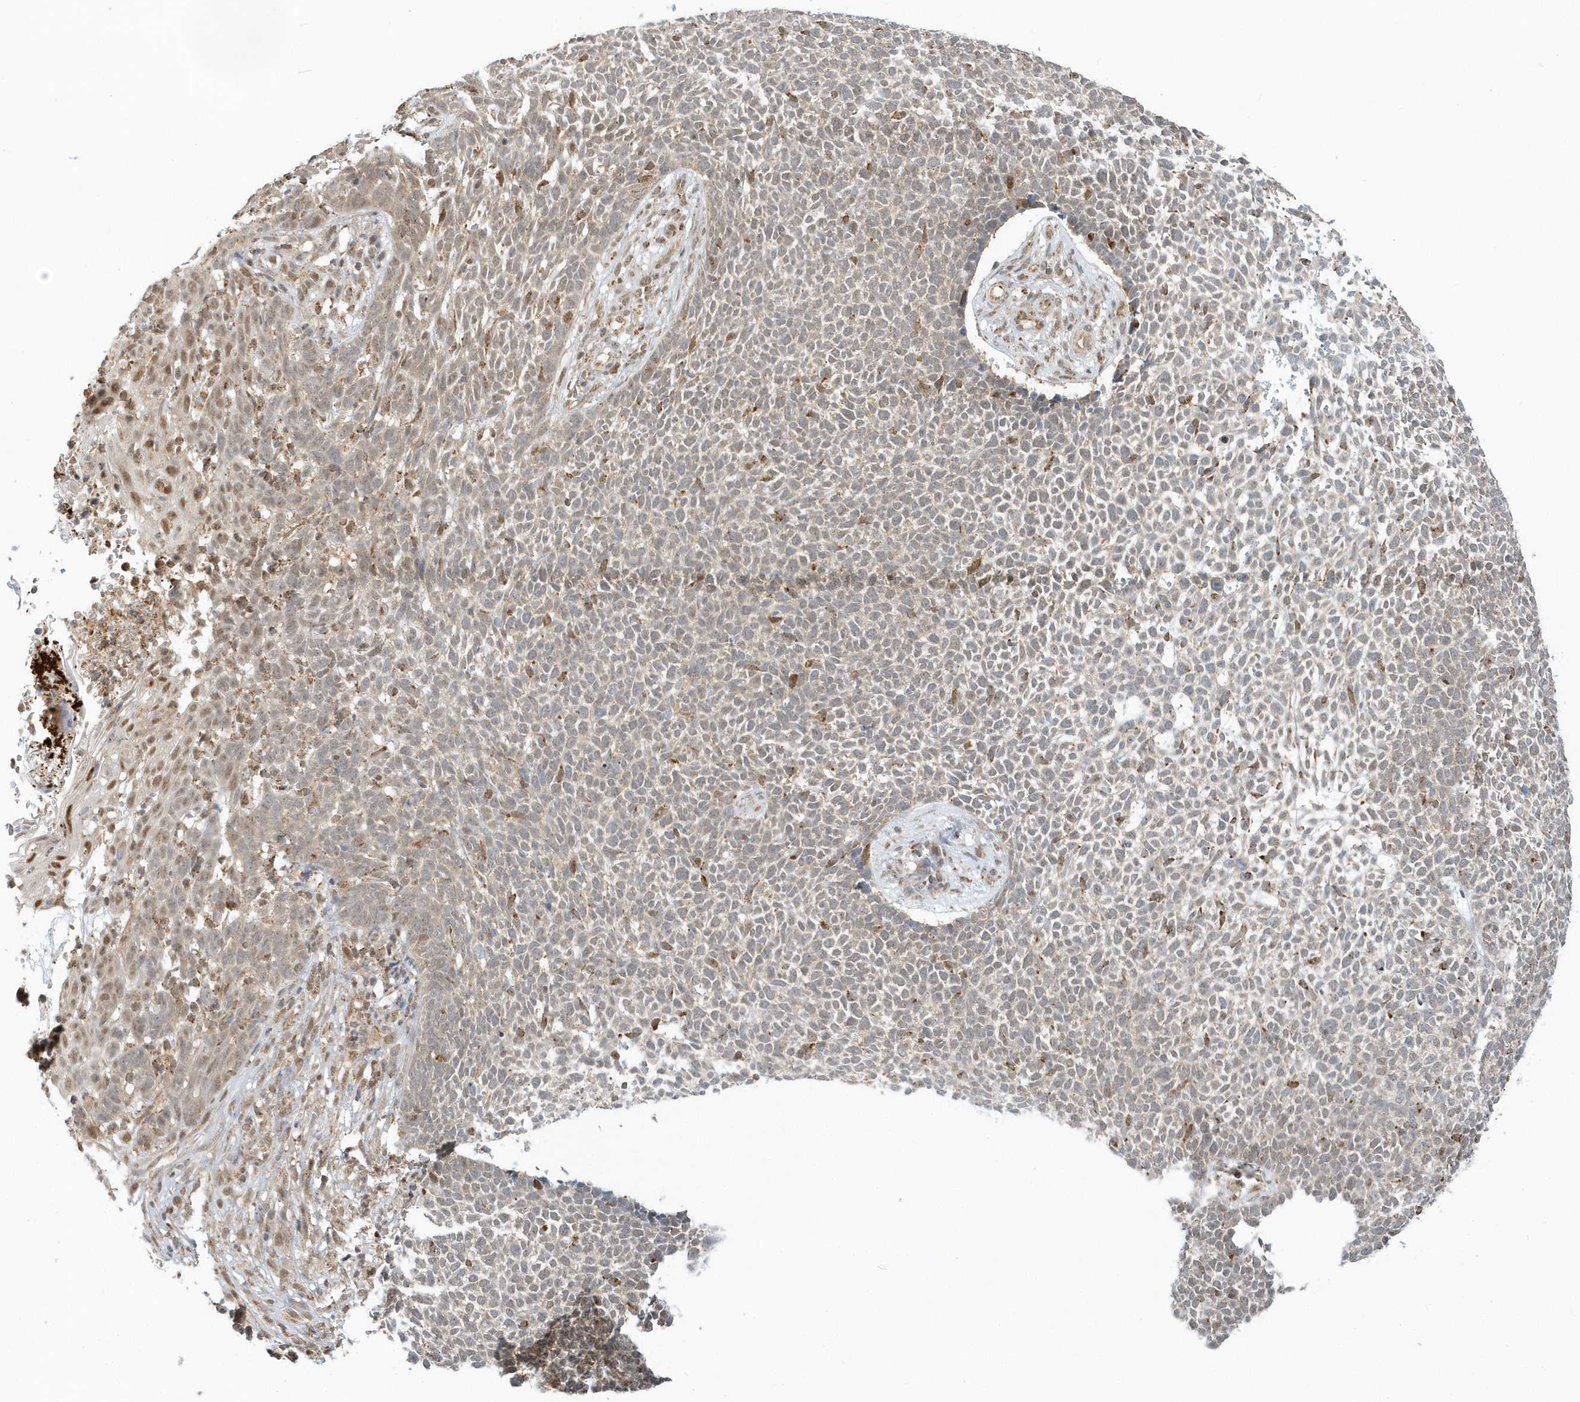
{"staining": {"intensity": "weak", "quantity": "25%-75%", "location": "cytoplasmic/membranous"}, "tissue": "skin cancer", "cell_type": "Tumor cells", "image_type": "cancer", "snomed": [{"axis": "morphology", "description": "Basal cell carcinoma"}, {"axis": "topography", "description": "Skin"}], "caption": "This image displays skin cancer (basal cell carcinoma) stained with immunohistochemistry (IHC) to label a protein in brown. The cytoplasmic/membranous of tumor cells show weak positivity for the protein. Nuclei are counter-stained blue.", "gene": "PSMD6", "patient": {"sex": "female", "age": 84}}